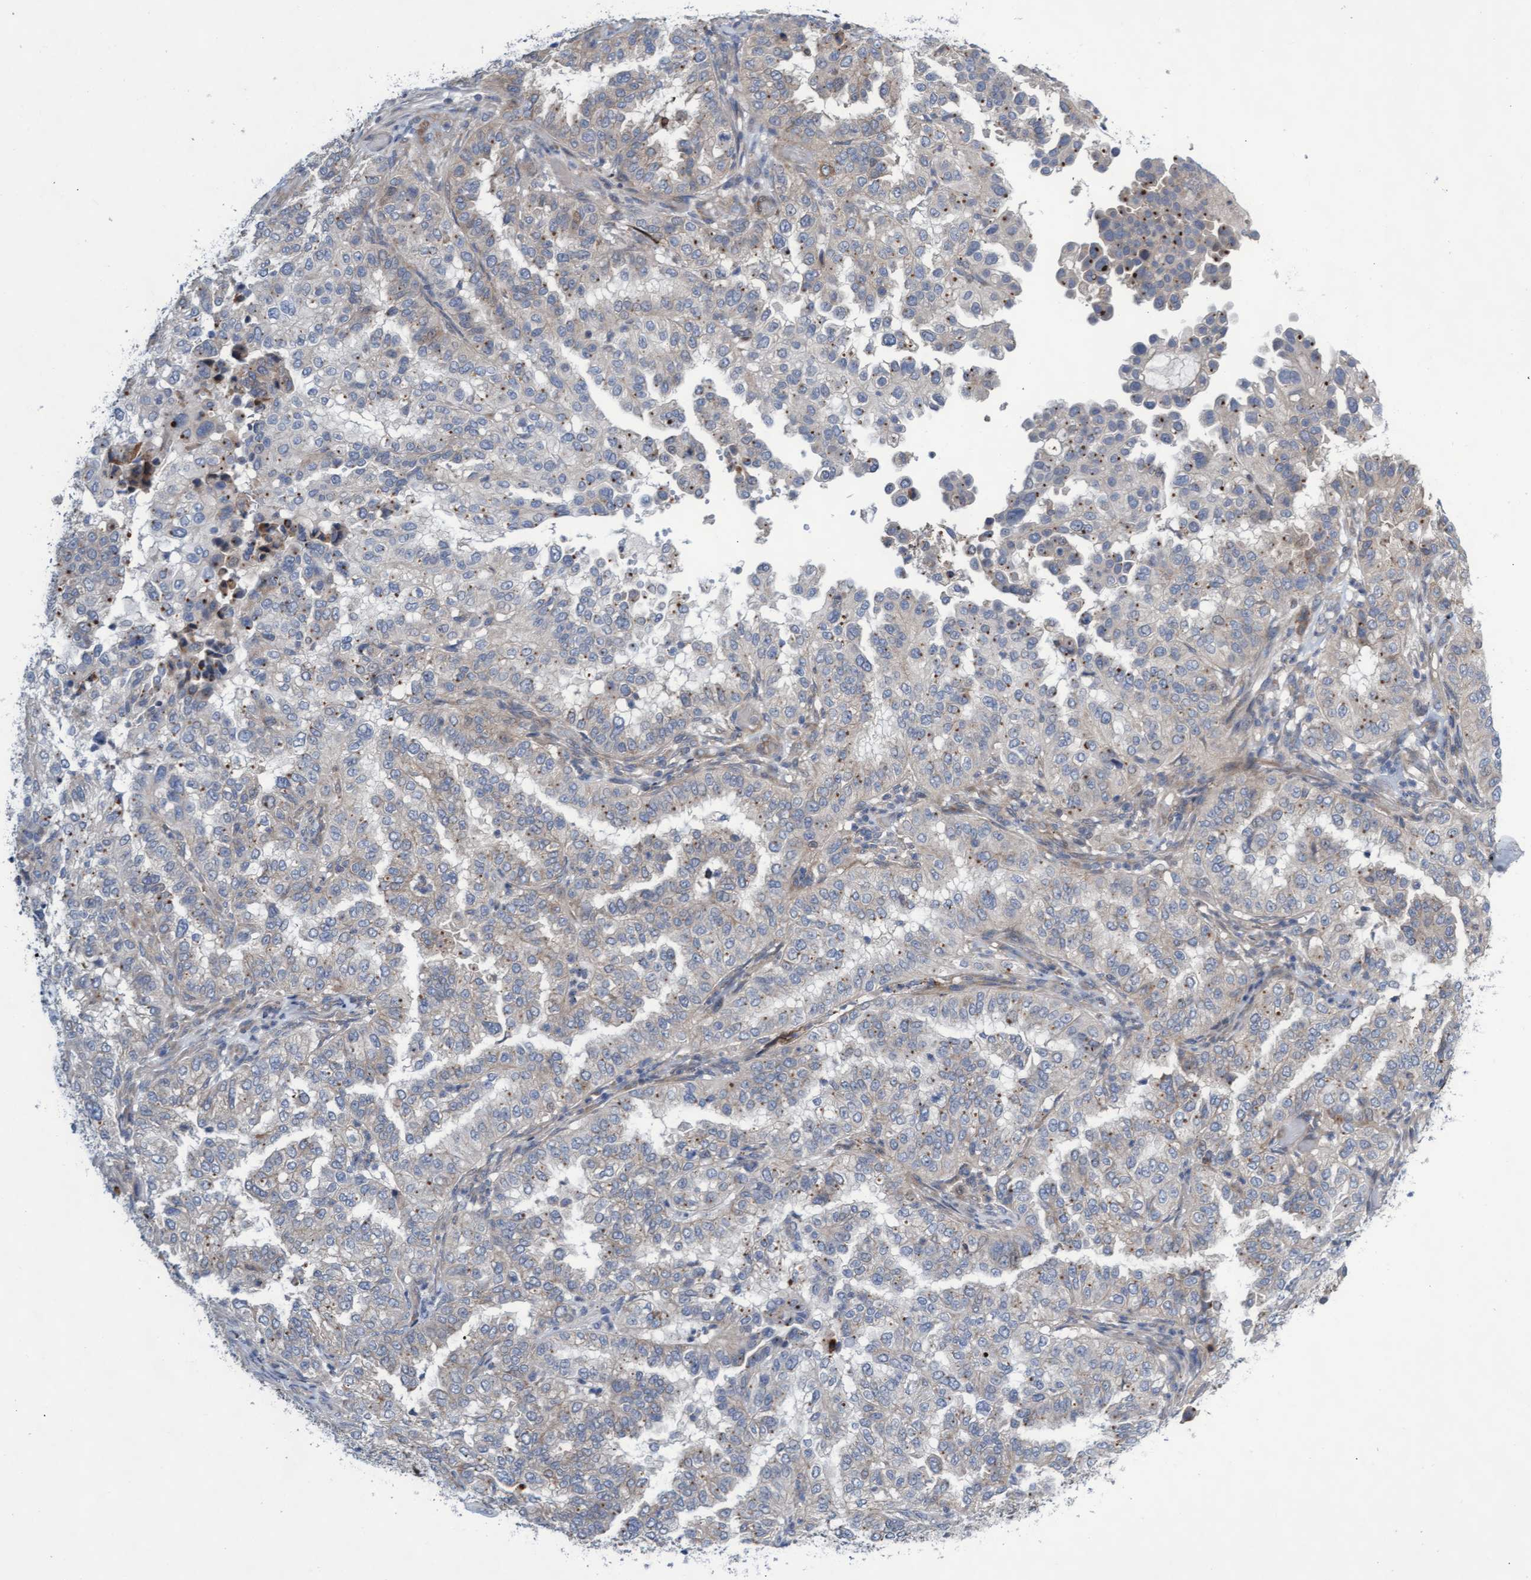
{"staining": {"intensity": "weak", "quantity": "<25%", "location": "cytoplasmic/membranous"}, "tissue": "endometrial cancer", "cell_type": "Tumor cells", "image_type": "cancer", "snomed": [{"axis": "morphology", "description": "Adenocarcinoma, NOS"}, {"axis": "topography", "description": "Endometrium"}], "caption": "High magnification brightfield microscopy of adenocarcinoma (endometrial) stained with DAB (3,3'-diaminobenzidine) (brown) and counterstained with hematoxylin (blue): tumor cells show no significant expression. (Stains: DAB immunohistochemistry with hematoxylin counter stain, Microscopy: brightfield microscopy at high magnification).", "gene": "ABCF2", "patient": {"sex": "female", "age": 85}}